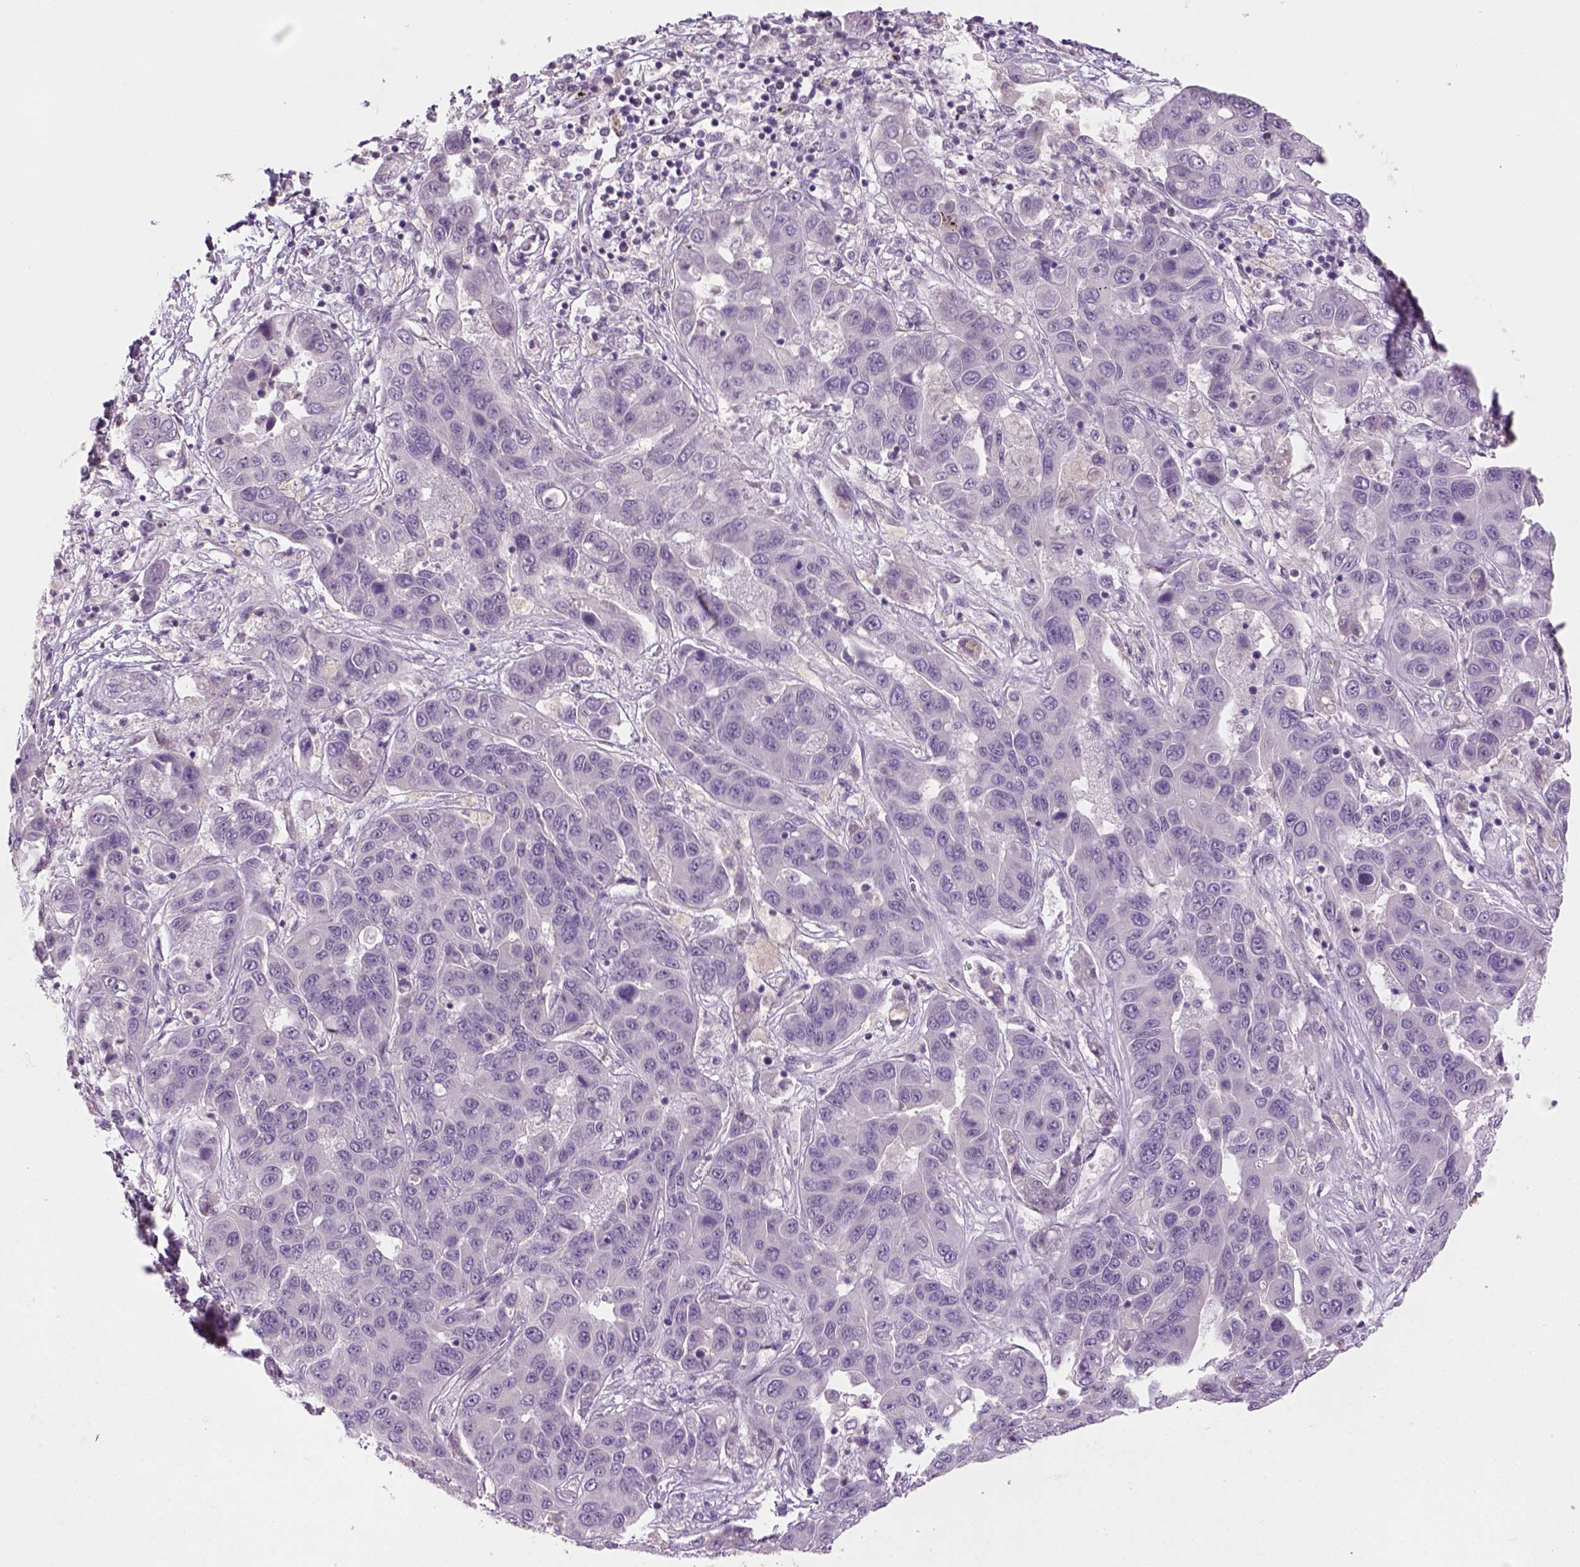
{"staining": {"intensity": "negative", "quantity": "none", "location": "none"}, "tissue": "liver cancer", "cell_type": "Tumor cells", "image_type": "cancer", "snomed": [{"axis": "morphology", "description": "Cholangiocarcinoma"}, {"axis": "topography", "description": "Liver"}], "caption": "Liver cholangiocarcinoma was stained to show a protein in brown. There is no significant staining in tumor cells.", "gene": "GFI1B", "patient": {"sex": "female", "age": 52}}